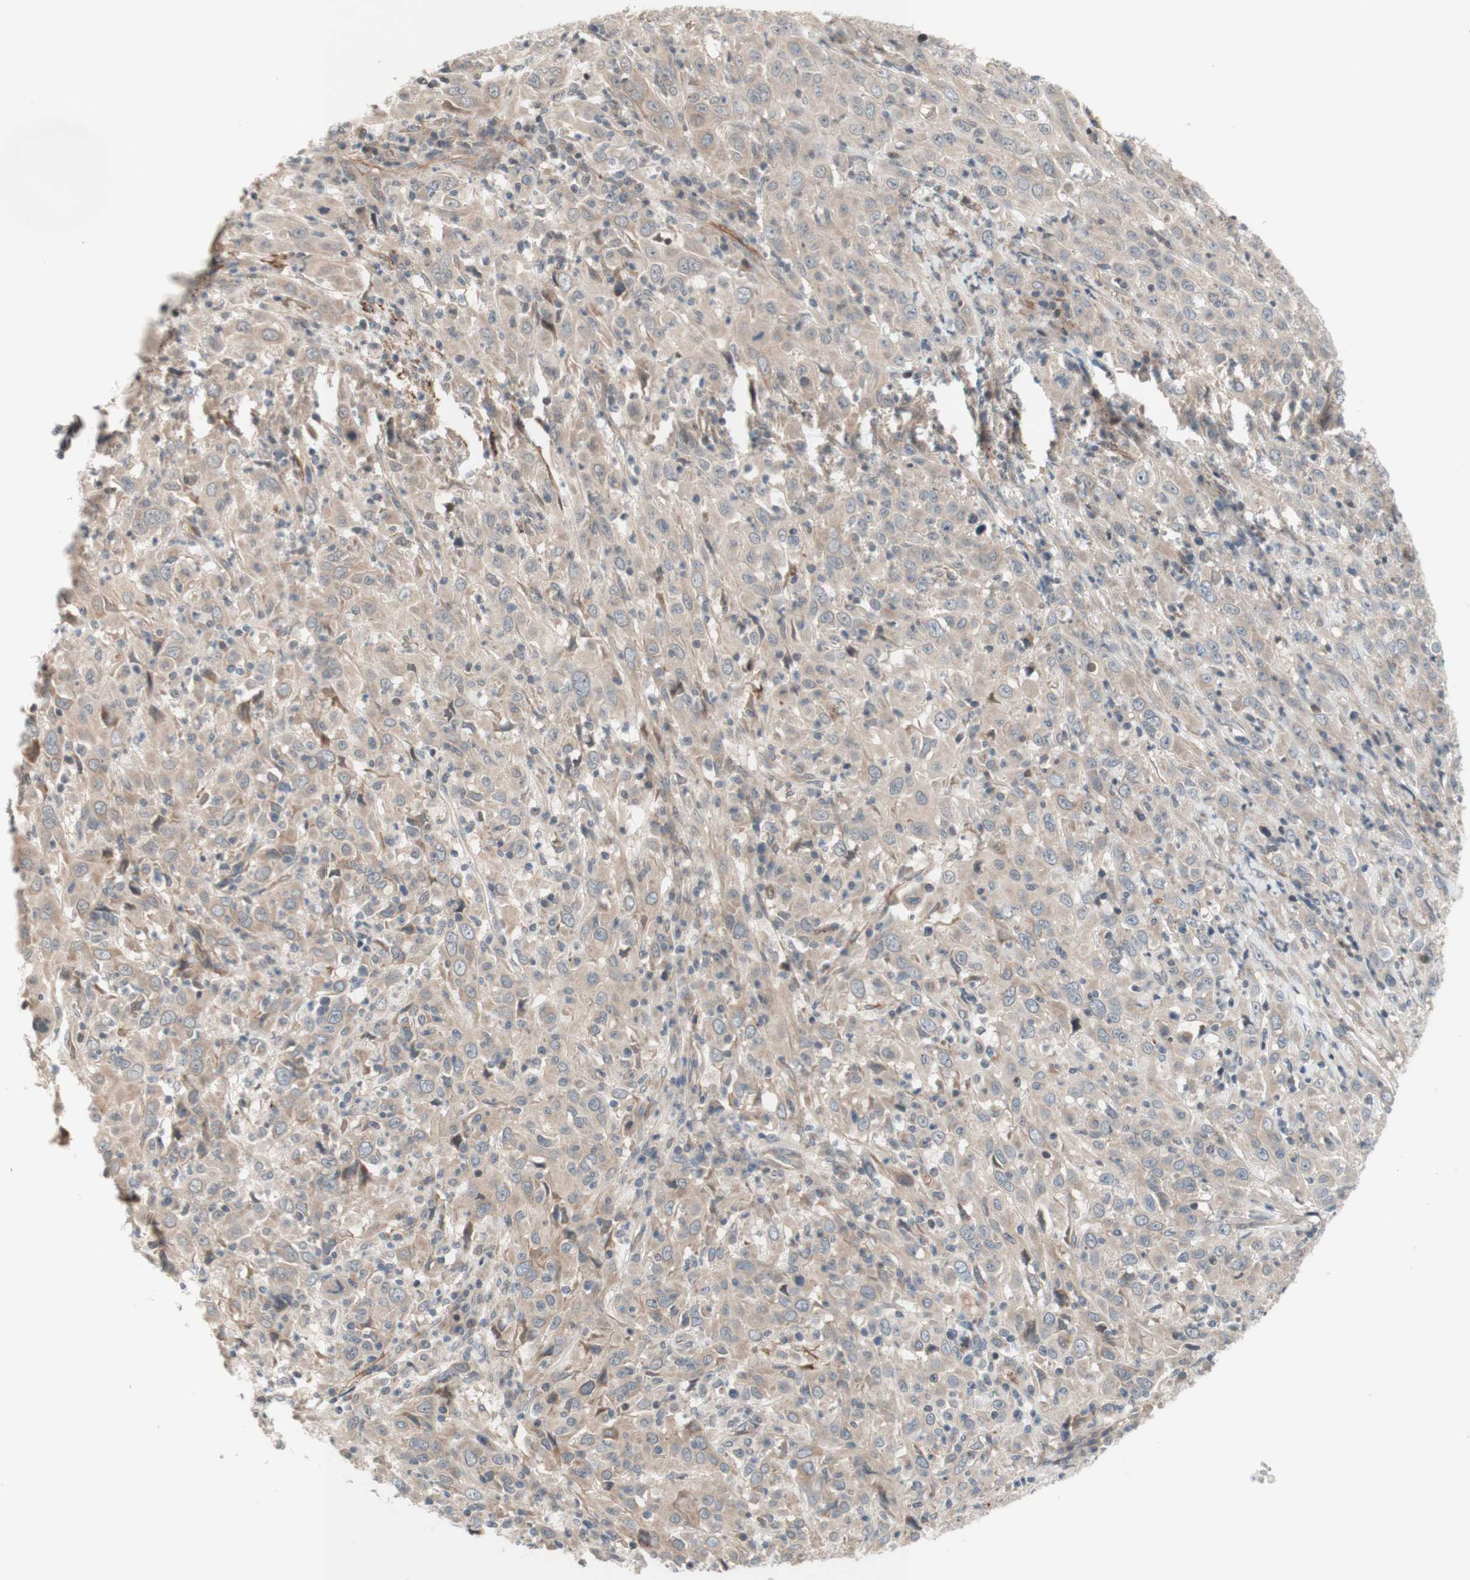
{"staining": {"intensity": "weak", "quantity": ">75%", "location": "cytoplasmic/membranous"}, "tissue": "cervical cancer", "cell_type": "Tumor cells", "image_type": "cancer", "snomed": [{"axis": "morphology", "description": "Squamous cell carcinoma, NOS"}, {"axis": "topography", "description": "Cervix"}], "caption": "Cervical squamous cell carcinoma was stained to show a protein in brown. There is low levels of weak cytoplasmic/membranous staining in about >75% of tumor cells.", "gene": "CD55", "patient": {"sex": "female", "age": 46}}